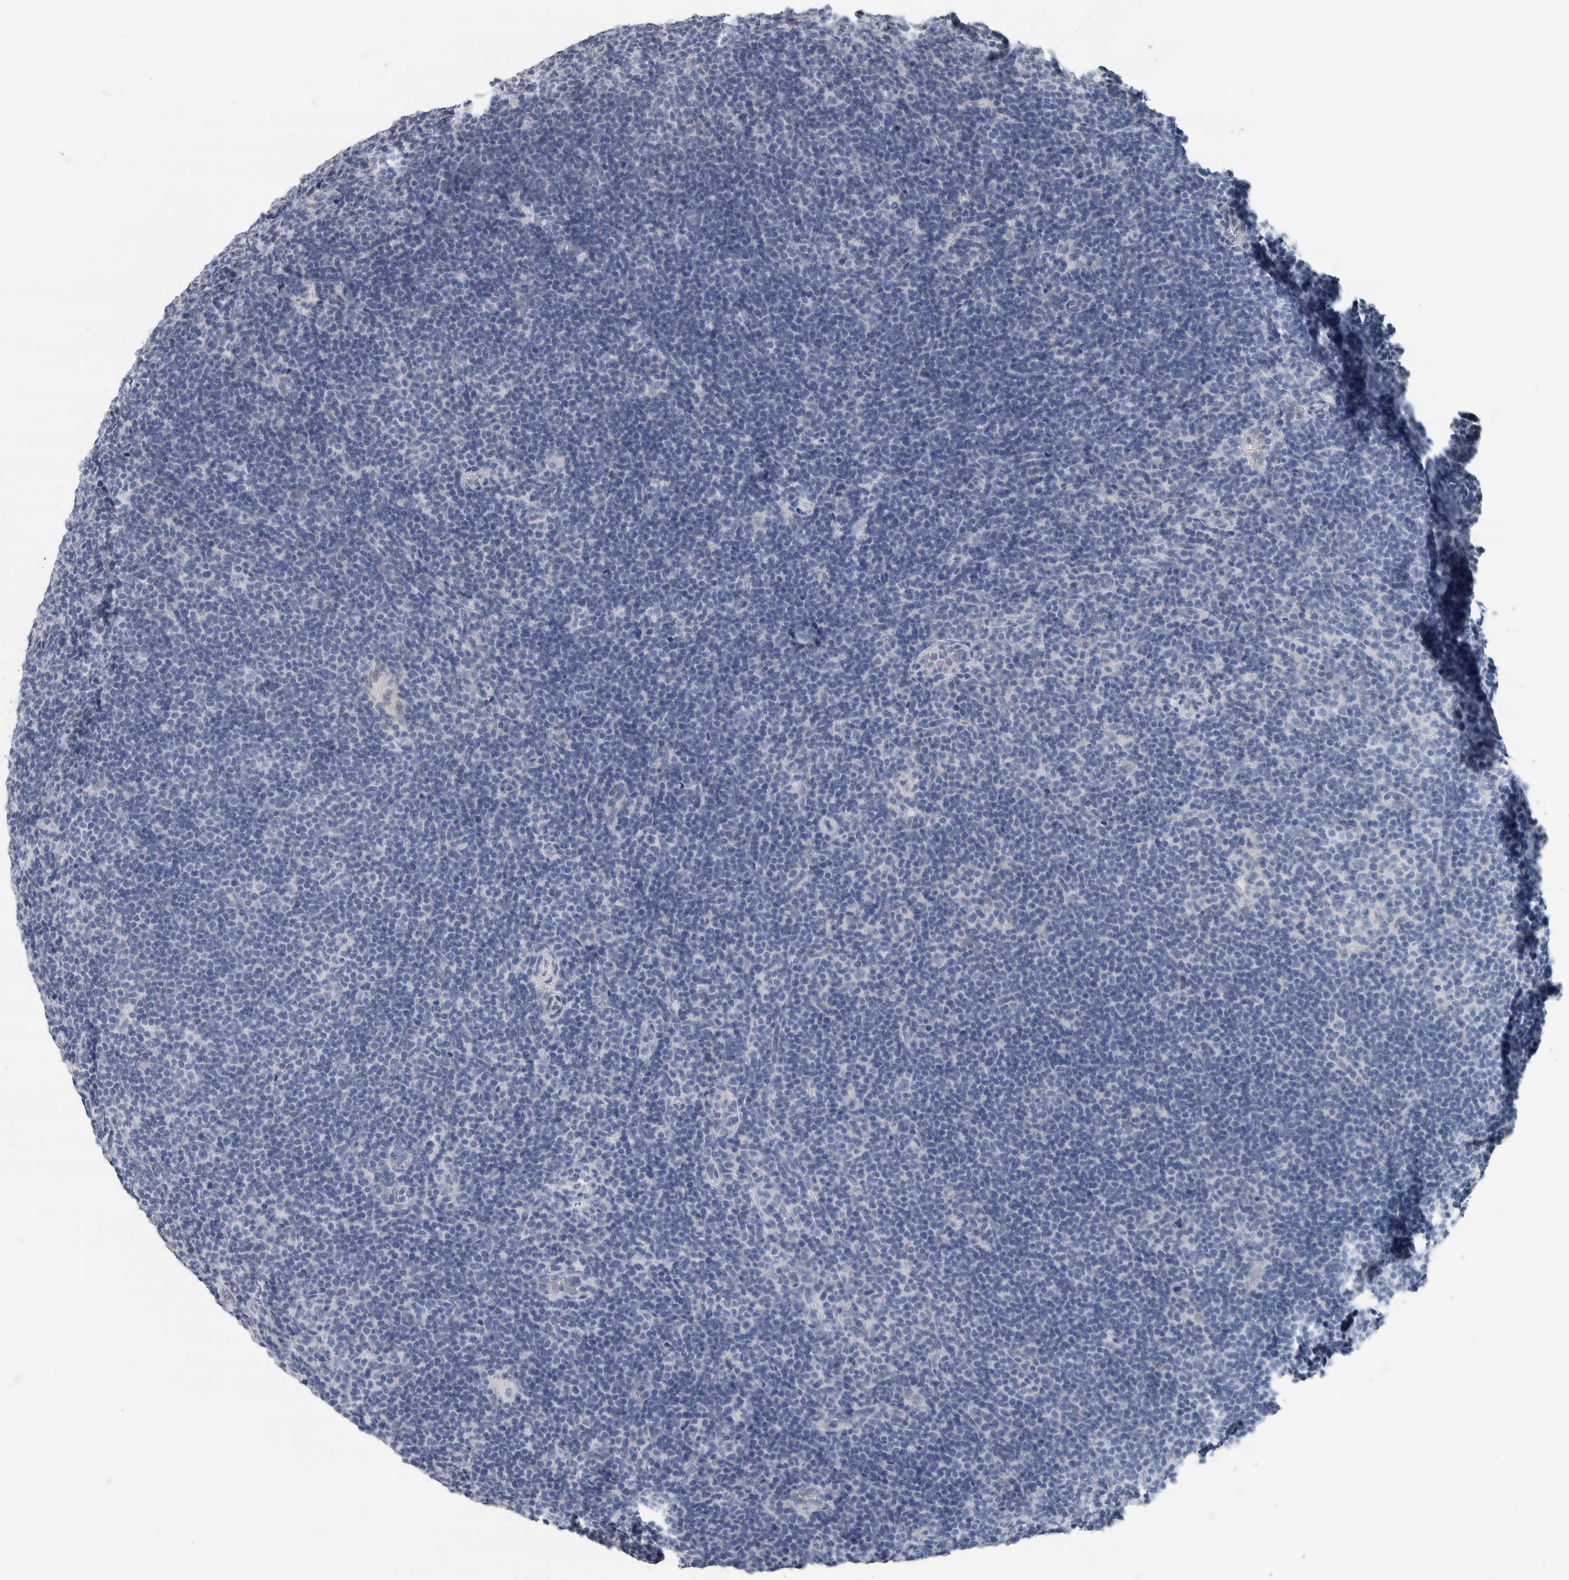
{"staining": {"intensity": "negative", "quantity": "none", "location": "none"}, "tissue": "lymphoma", "cell_type": "Tumor cells", "image_type": "cancer", "snomed": [{"axis": "morphology", "description": "Hodgkin's disease, NOS"}, {"axis": "topography", "description": "Lymph node"}], "caption": "IHC micrograph of neoplastic tissue: human lymphoma stained with DAB exhibits no significant protein positivity in tumor cells.", "gene": "NEFM", "patient": {"sex": "female", "age": 57}}